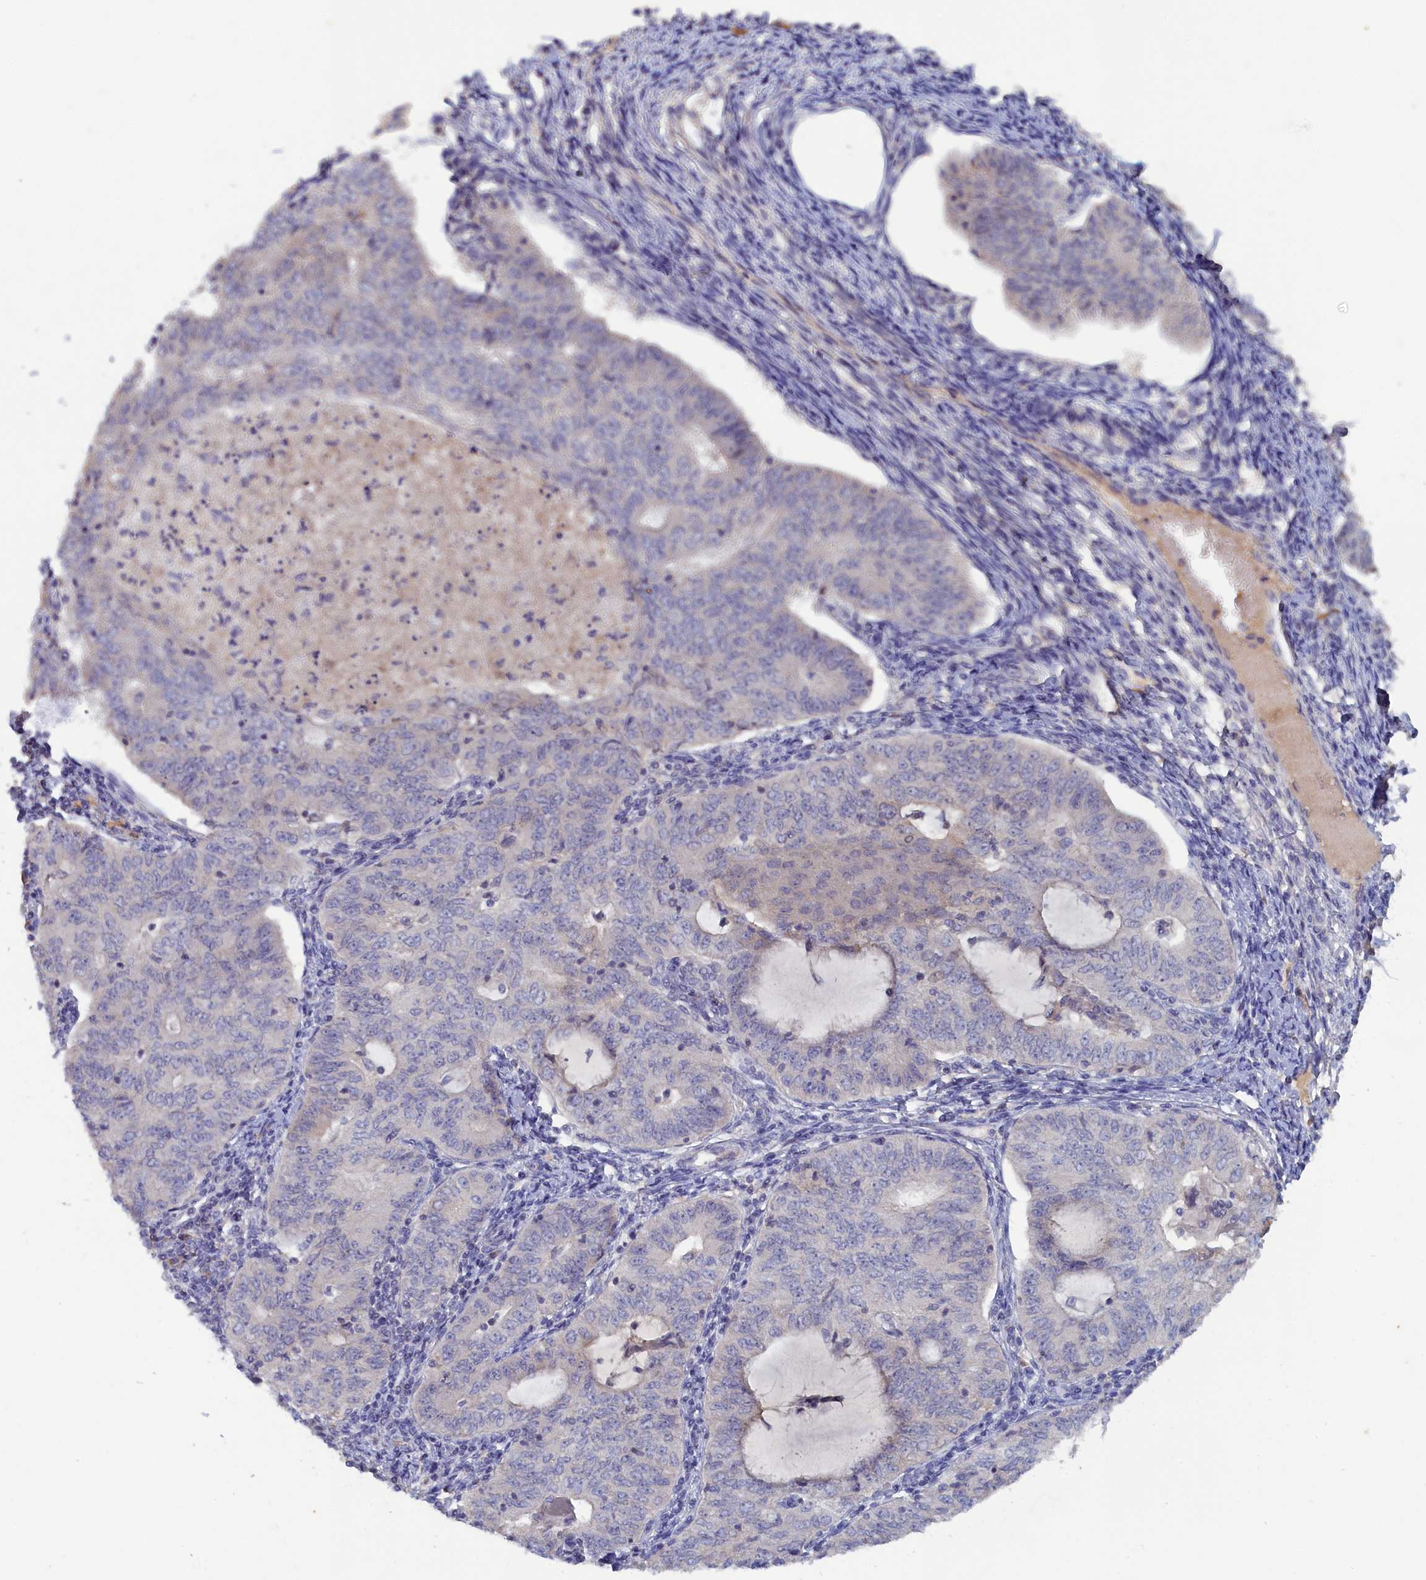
{"staining": {"intensity": "negative", "quantity": "none", "location": "none"}, "tissue": "endometrial cancer", "cell_type": "Tumor cells", "image_type": "cancer", "snomed": [{"axis": "morphology", "description": "Adenocarcinoma, NOS"}, {"axis": "topography", "description": "Endometrium"}], "caption": "The photomicrograph exhibits no significant positivity in tumor cells of endometrial adenocarcinoma. The staining was performed using DAB to visualize the protein expression in brown, while the nuclei were stained in blue with hematoxylin (Magnification: 20x).", "gene": "CELF5", "patient": {"sex": "female", "age": 32}}